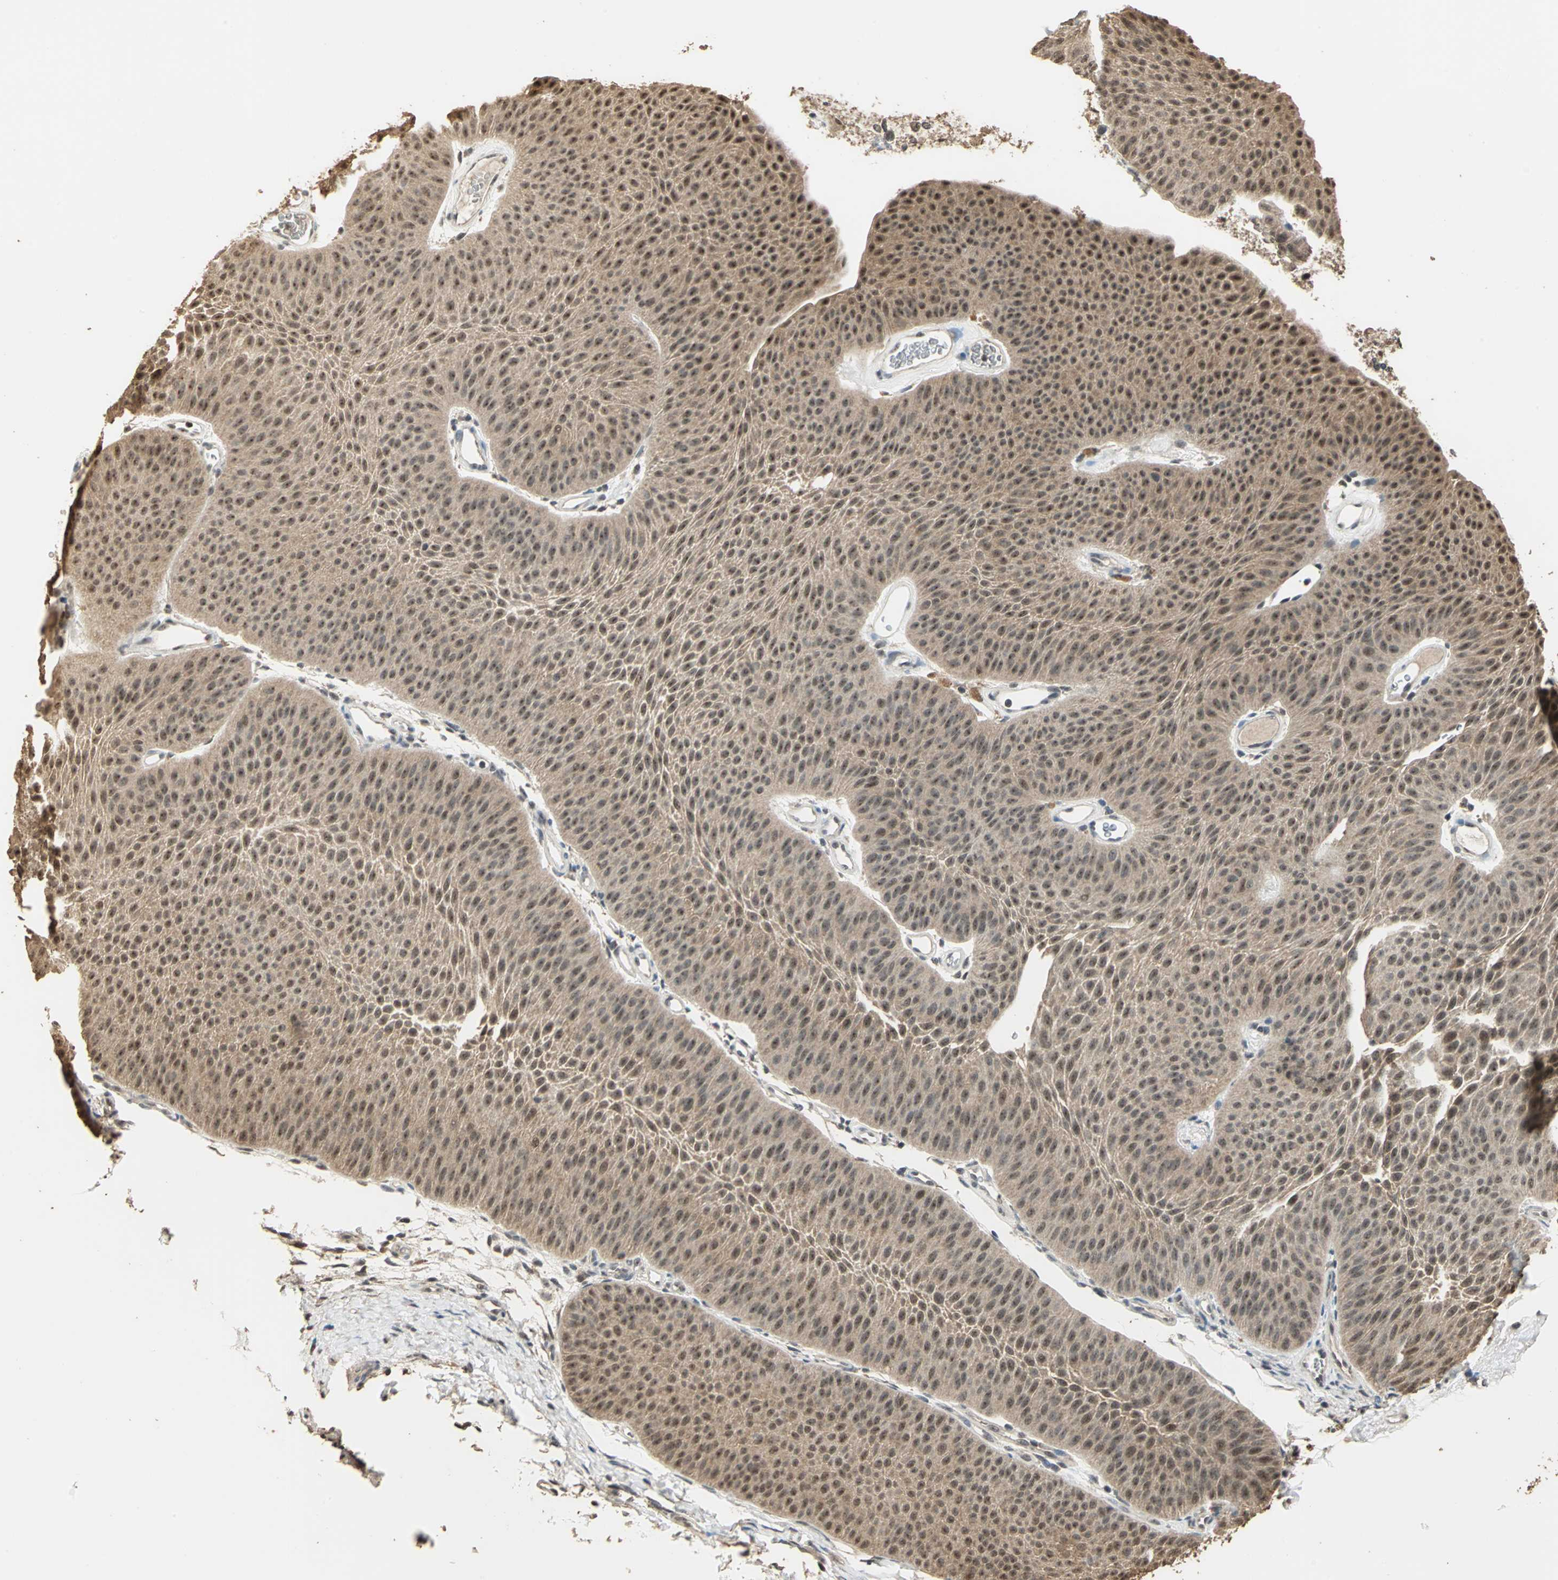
{"staining": {"intensity": "moderate", "quantity": ">75%", "location": "cytoplasmic/membranous"}, "tissue": "urothelial cancer", "cell_type": "Tumor cells", "image_type": "cancer", "snomed": [{"axis": "morphology", "description": "Urothelial carcinoma, Low grade"}, {"axis": "topography", "description": "Urinary bladder"}], "caption": "An IHC image of neoplastic tissue is shown. Protein staining in brown highlights moderate cytoplasmic/membranous positivity in urothelial carcinoma (low-grade) within tumor cells.", "gene": "UCHL5", "patient": {"sex": "female", "age": 60}}